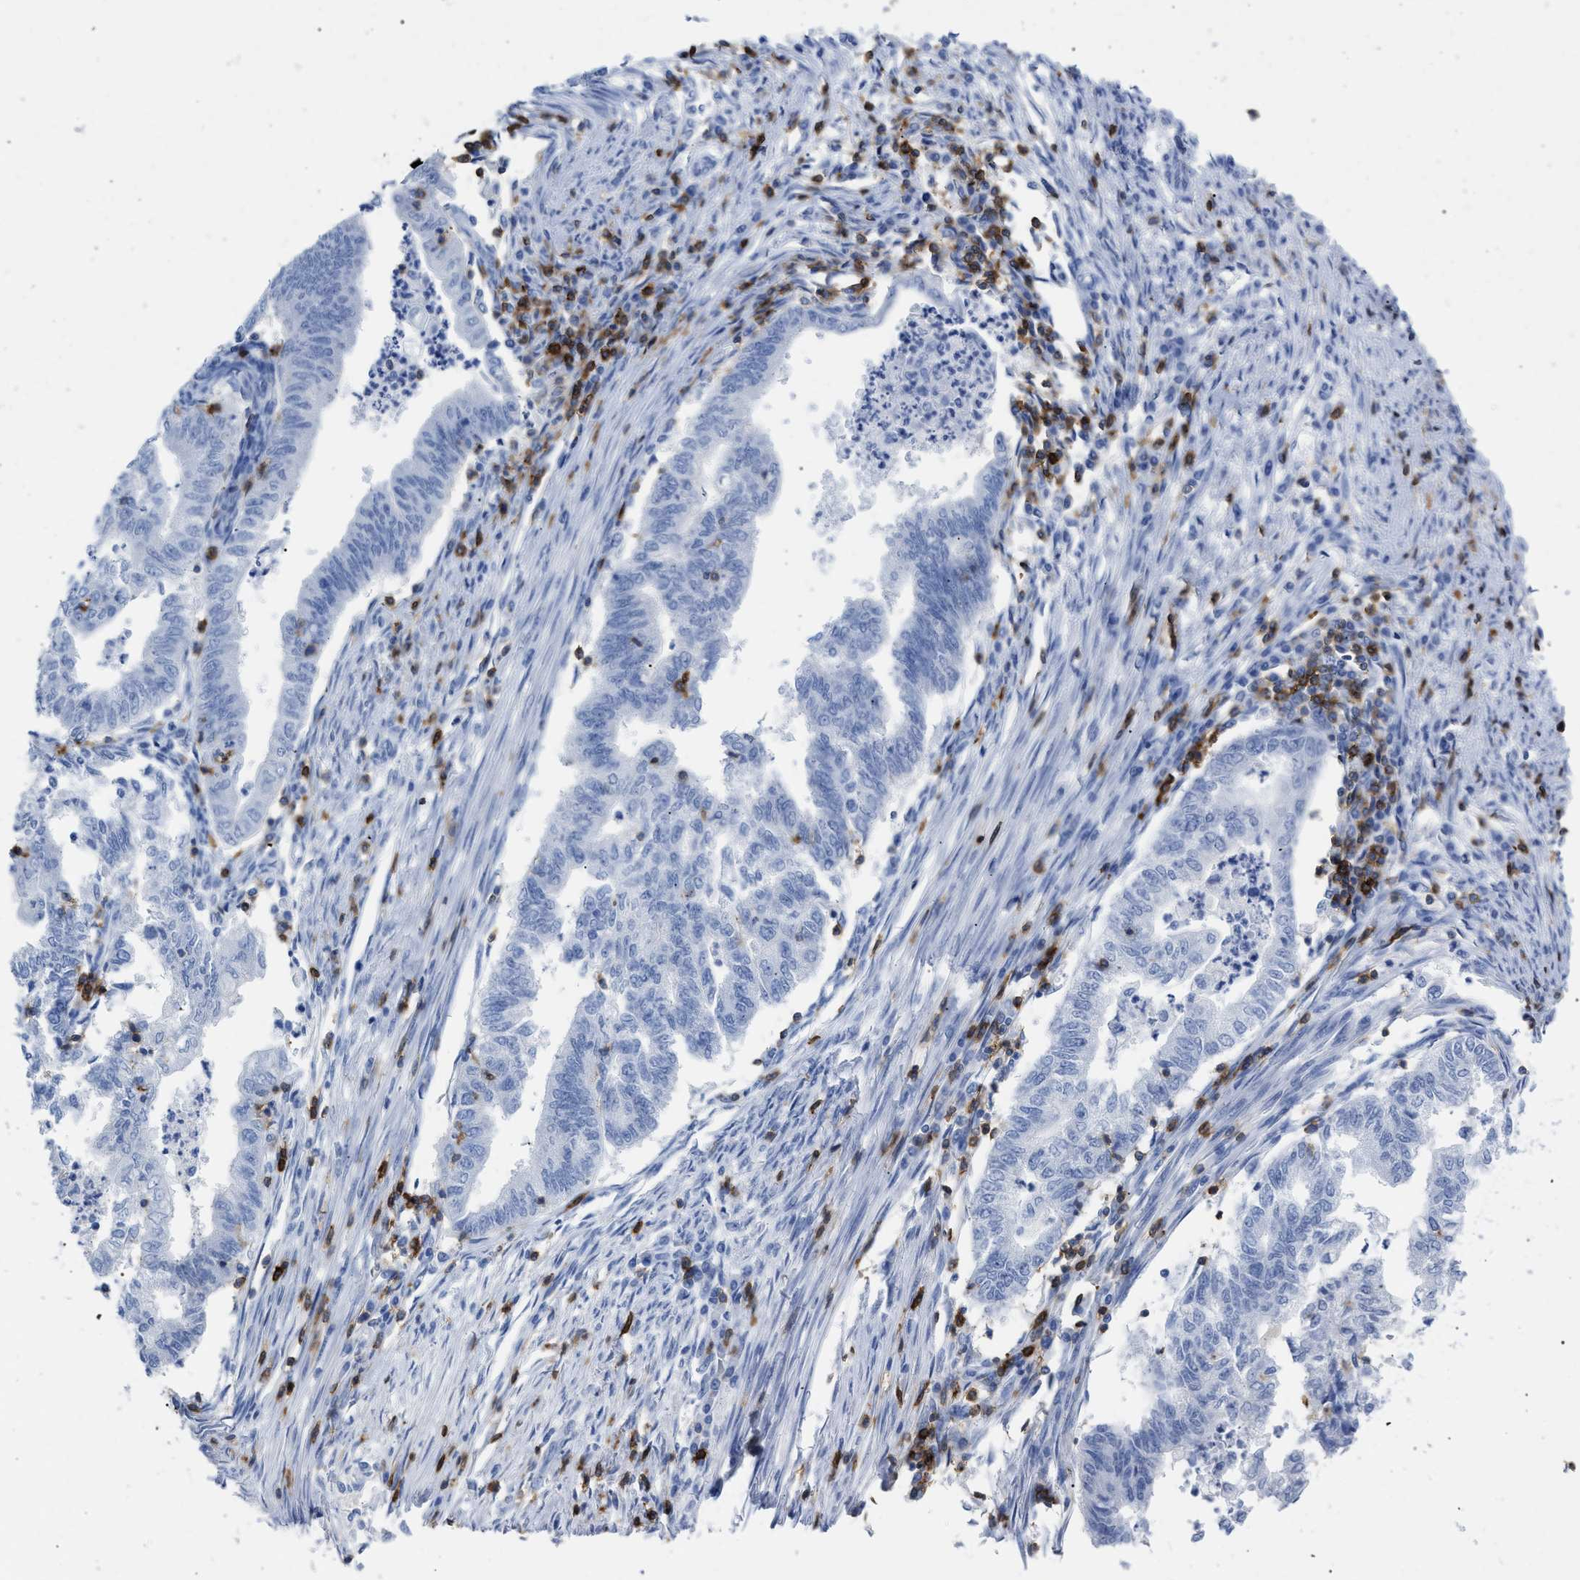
{"staining": {"intensity": "negative", "quantity": "none", "location": "none"}, "tissue": "endometrial cancer", "cell_type": "Tumor cells", "image_type": "cancer", "snomed": [{"axis": "morphology", "description": "Polyp, NOS"}, {"axis": "morphology", "description": "Adenocarcinoma, NOS"}, {"axis": "morphology", "description": "Adenoma, NOS"}, {"axis": "topography", "description": "Endometrium"}], "caption": "Tumor cells show no significant protein staining in endometrial polyp.", "gene": "CD5", "patient": {"sex": "female", "age": 79}}